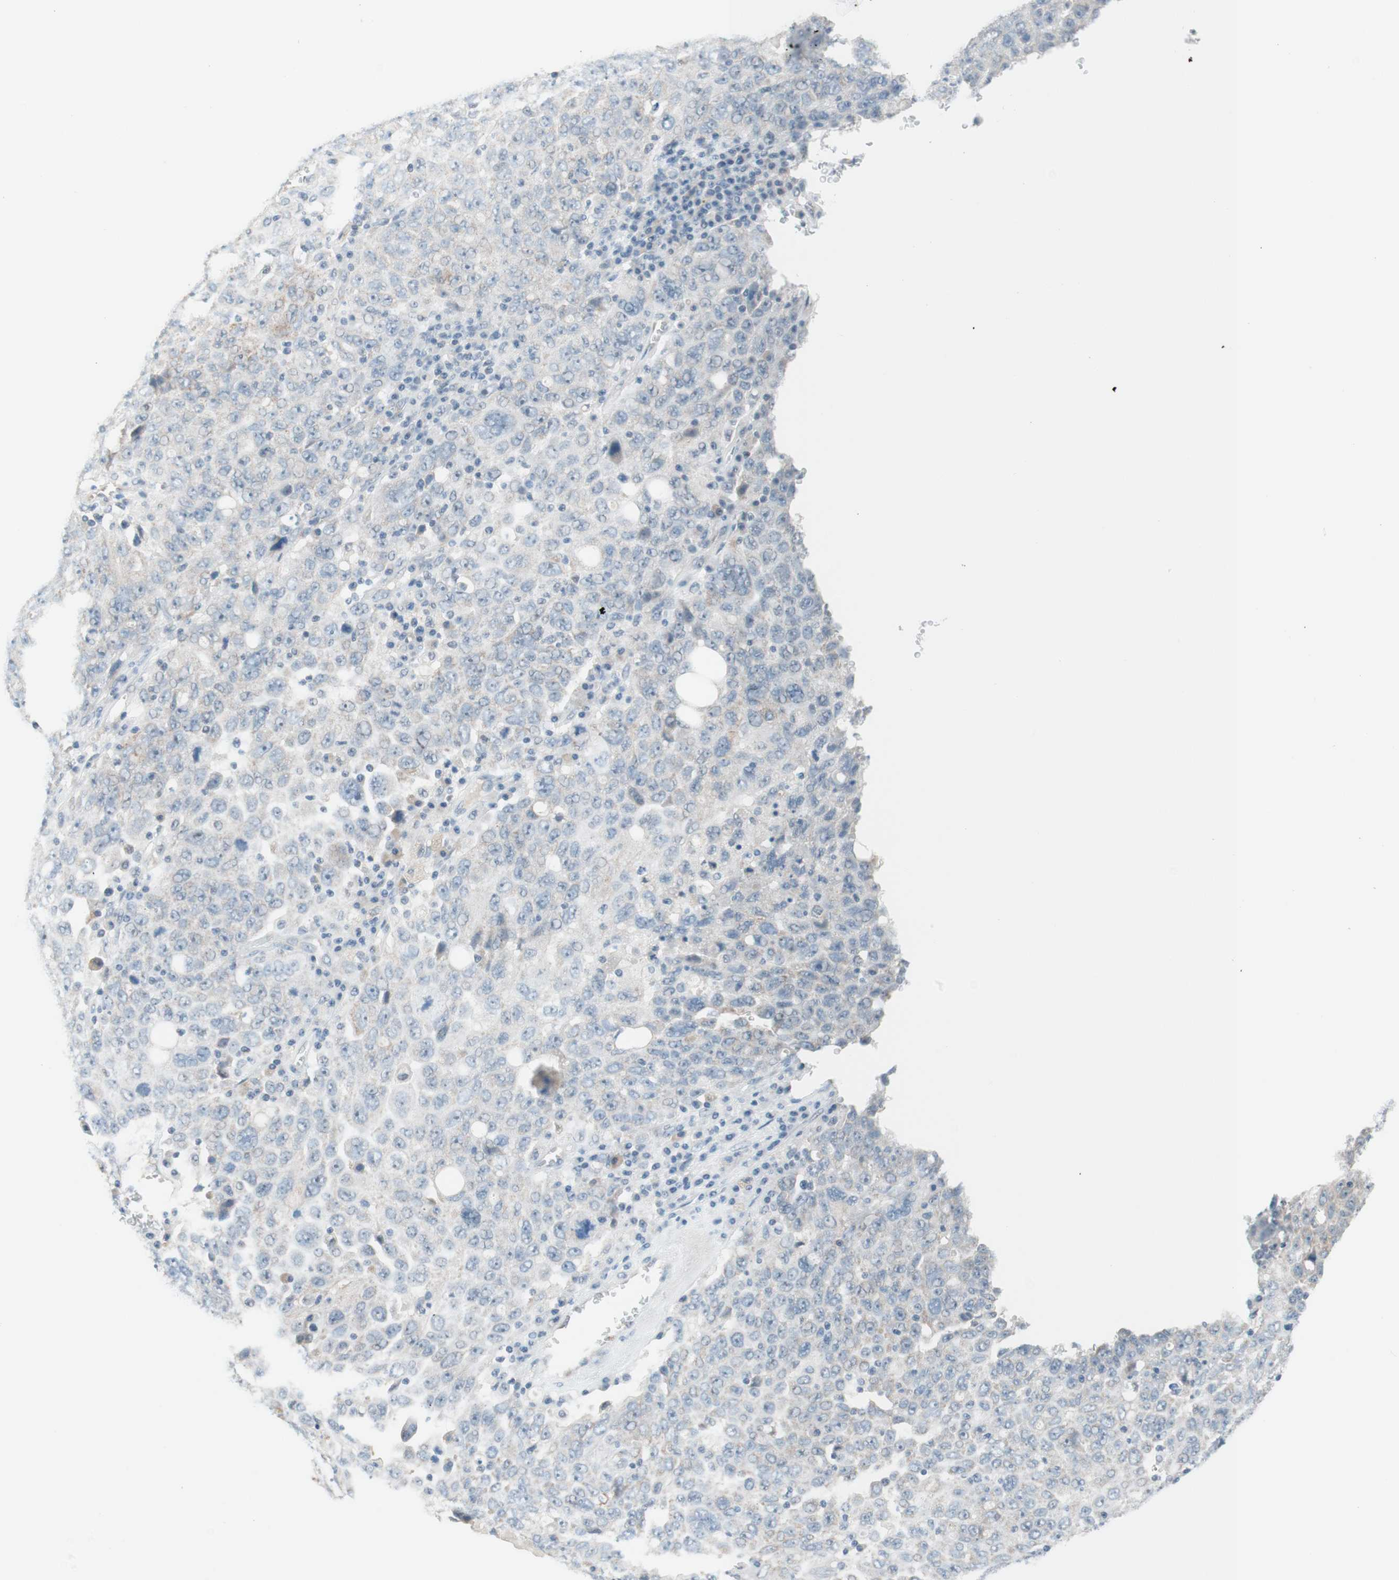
{"staining": {"intensity": "negative", "quantity": "none", "location": "none"}, "tissue": "ovarian cancer", "cell_type": "Tumor cells", "image_type": "cancer", "snomed": [{"axis": "morphology", "description": "Carcinoma, endometroid"}, {"axis": "topography", "description": "Ovary"}], "caption": "A micrograph of human ovarian cancer is negative for staining in tumor cells. (Stains: DAB (3,3'-diaminobenzidine) immunohistochemistry (IHC) with hematoxylin counter stain, Microscopy: brightfield microscopy at high magnification).", "gene": "JPH1", "patient": {"sex": "female", "age": 62}}